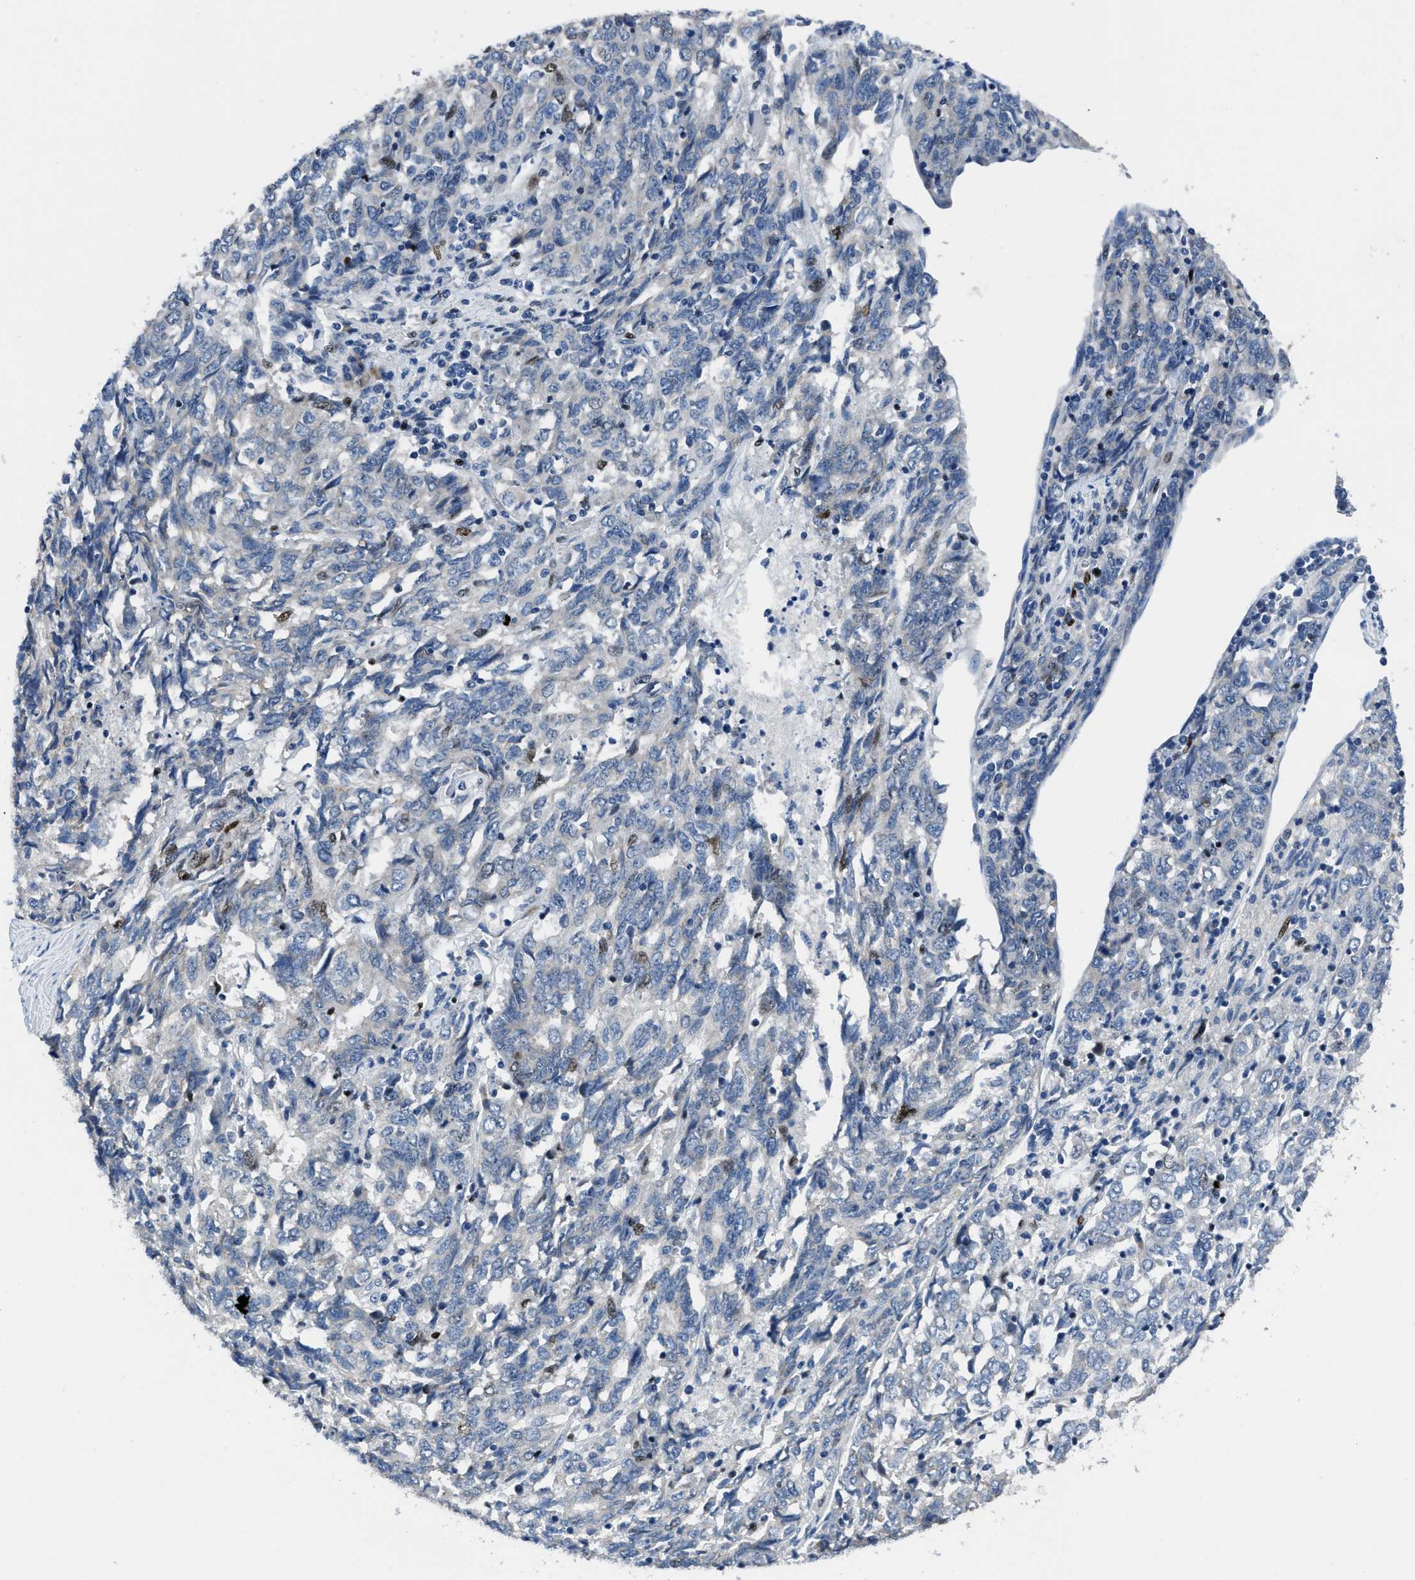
{"staining": {"intensity": "negative", "quantity": "none", "location": "none"}, "tissue": "endometrial cancer", "cell_type": "Tumor cells", "image_type": "cancer", "snomed": [{"axis": "morphology", "description": "Adenocarcinoma, NOS"}, {"axis": "topography", "description": "Endometrium"}], "caption": "This histopathology image is of endometrial adenocarcinoma stained with immunohistochemistry to label a protein in brown with the nuclei are counter-stained blue. There is no staining in tumor cells.", "gene": "EGR1", "patient": {"sex": "female", "age": 80}}